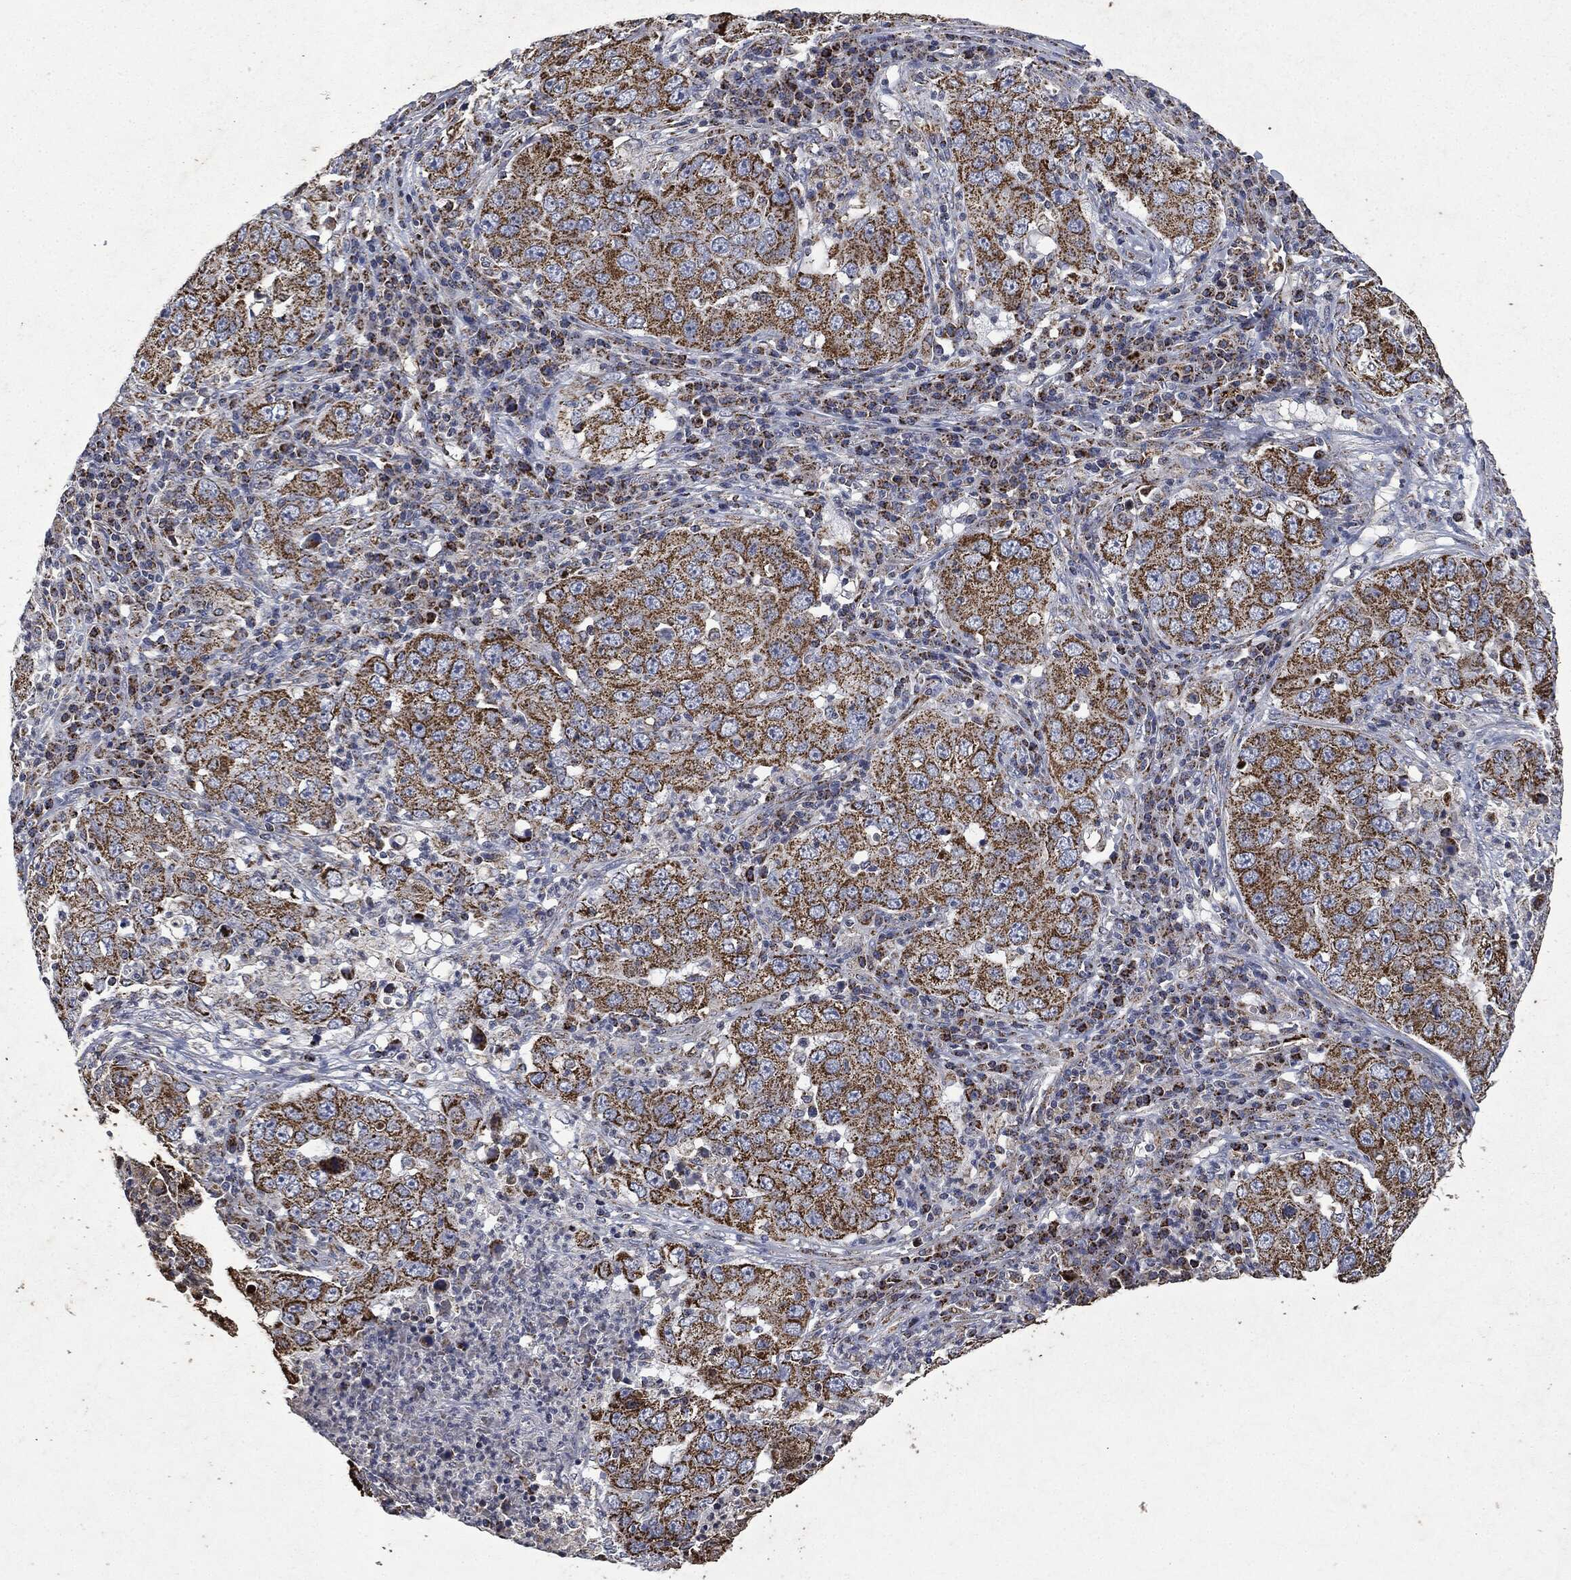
{"staining": {"intensity": "strong", "quantity": ">75%", "location": "cytoplasmic/membranous"}, "tissue": "lung cancer", "cell_type": "Tumor cells", "image_type": "cancer", "snomed": [{"axis": "morphology", "description": "Adenocarcinoma, NOS"}, {"axis": "topography", "description": "Lung"}], "caption": "There is high levels of strong cytoplasmic/membranous staining in tumor cells of lung cancer, as demonstrated by immunohistochemical staining (brown color).", "gene": "RYK", "patient": {"sex": "male", "age": 73}}